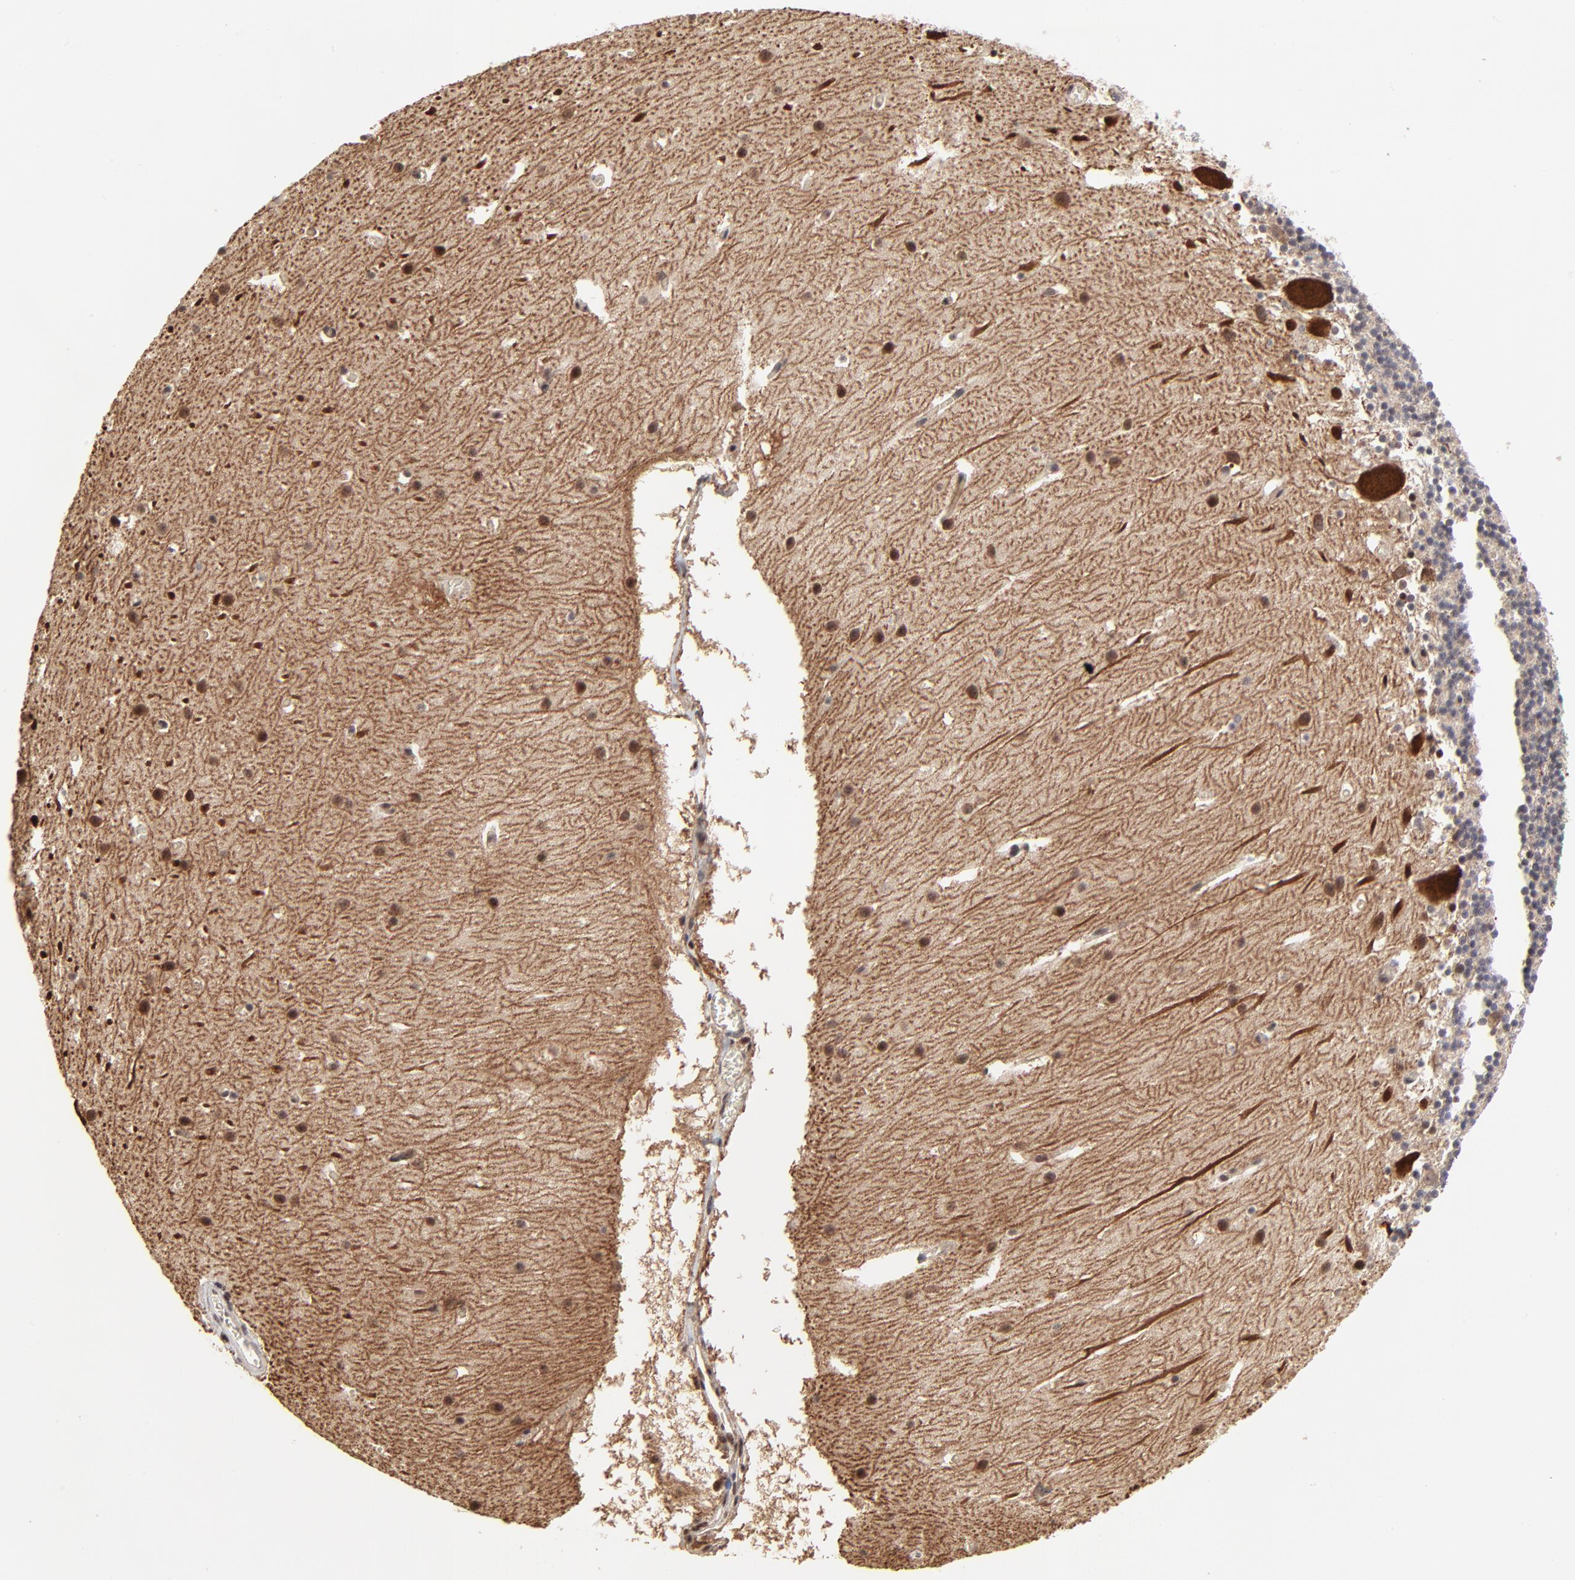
{"staining": {"intensity": "negative", "quantity": "none", "location": "none"}, "tissue": "cerebellum", "cell_type": "Cells in granular layer", "image_type": "normal", "snomed": [{"axis": "morphology", "description": "Normal tissue, NOS"}, {"axis": "topography", "description": "Cerebellum"}], "caption": "High power microscopy histopathology image of an immunohistochemistry (IHC) photomicrograph of benign cerebellum, revealing no significant staining in cells in granular layer.", "gene": "FRMD8", "patient": {"sex": "male", "age": 45}}